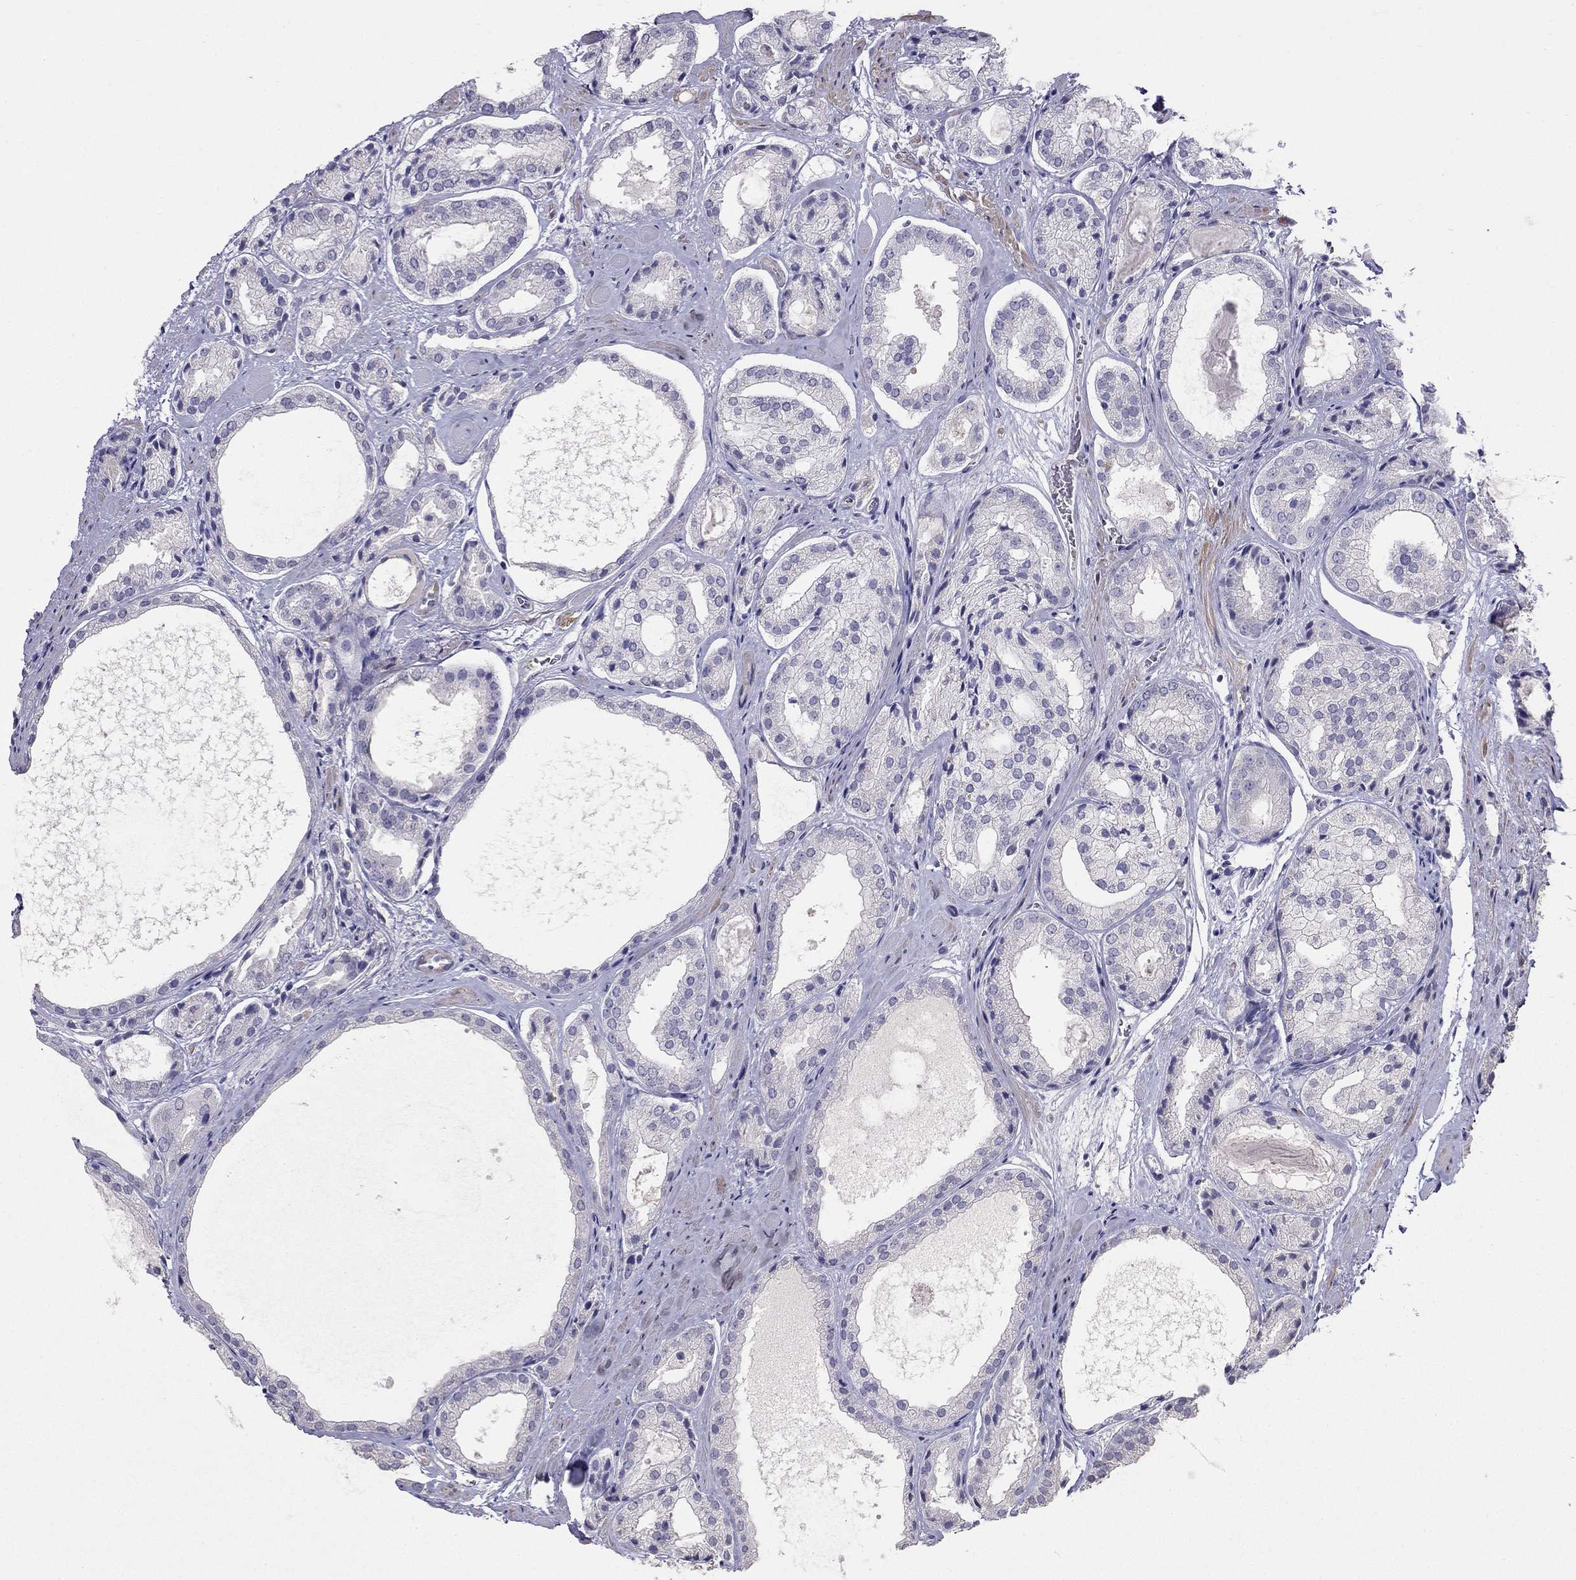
{"staining": {"intensity": "negative", "quantity": "none", "location": "none"}, "tissue": "prostate cancer", "cell_type": "Tumor cells", "image_type": "cancer", "snomed": [{"axis": "morphology", "description": "Adenocarcinoma, Low grade"}, {"axis": "topography", "description": "Prostate"}], "caption": "This is an IHC photomicrograph of human prostate low-grade adenocarcinoma. There is no expression in tumor cells.", "gene": "LY6H", "patient": {"sex": "male", "age": 69}}